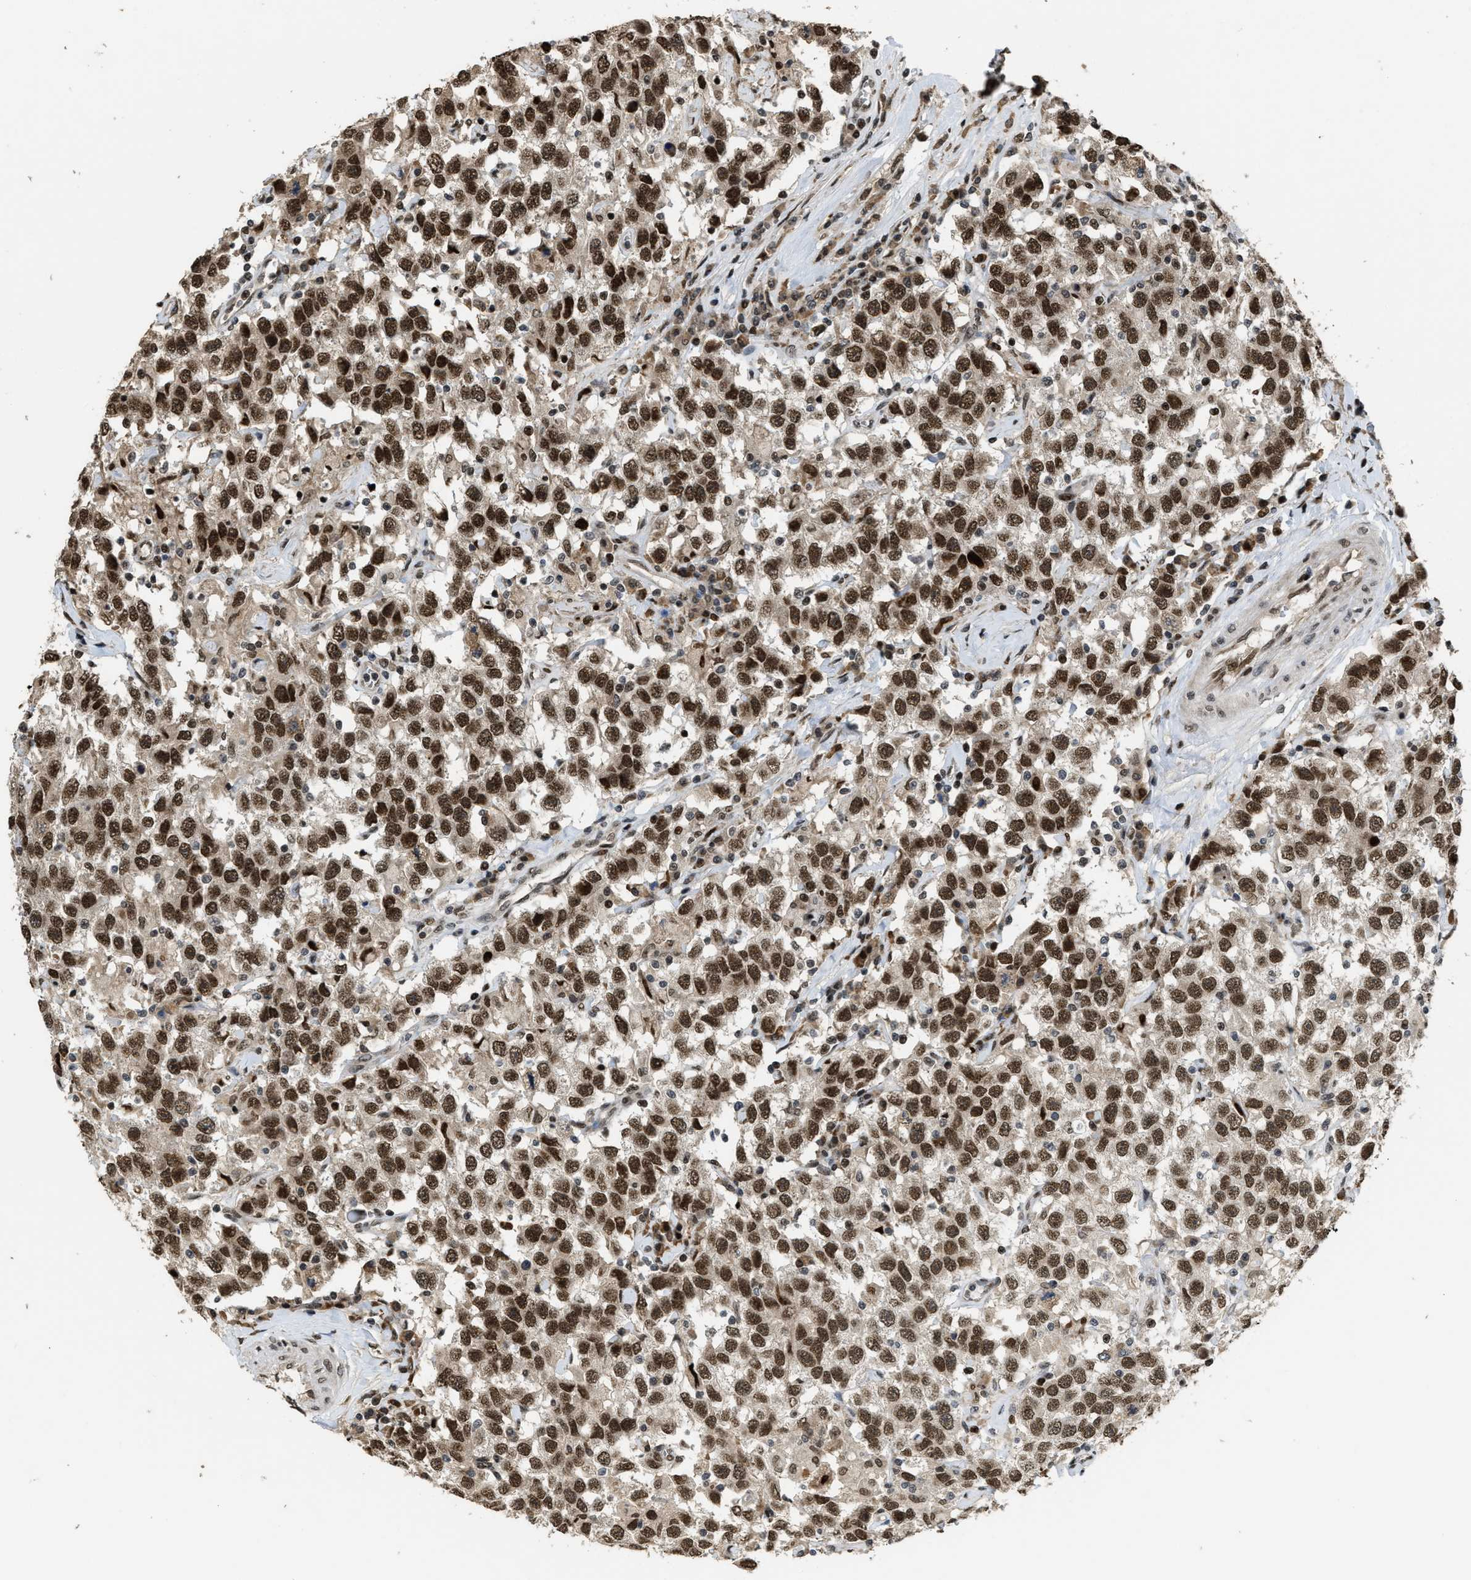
{"staining": {"intensity": "strong", "quantity": ">75%", "location": "nuclear"}, "tissue": "testis cancer", "cell_type": "Tumor cells", "image_type": "cancer", "snomed": [{"axis": "morphology", "description": "Seminoma, NOS"}, {"axis": "topography", "description": "Testis"}], "caption": "An immunohistochemistry micrograph of tumor tissue is shown. Protein staining in brown shows strong nuclear positivity in testis cancer within tumor cells.", "gene": "SERTAD2", "patient": {"sex": "male", "age": 41}}